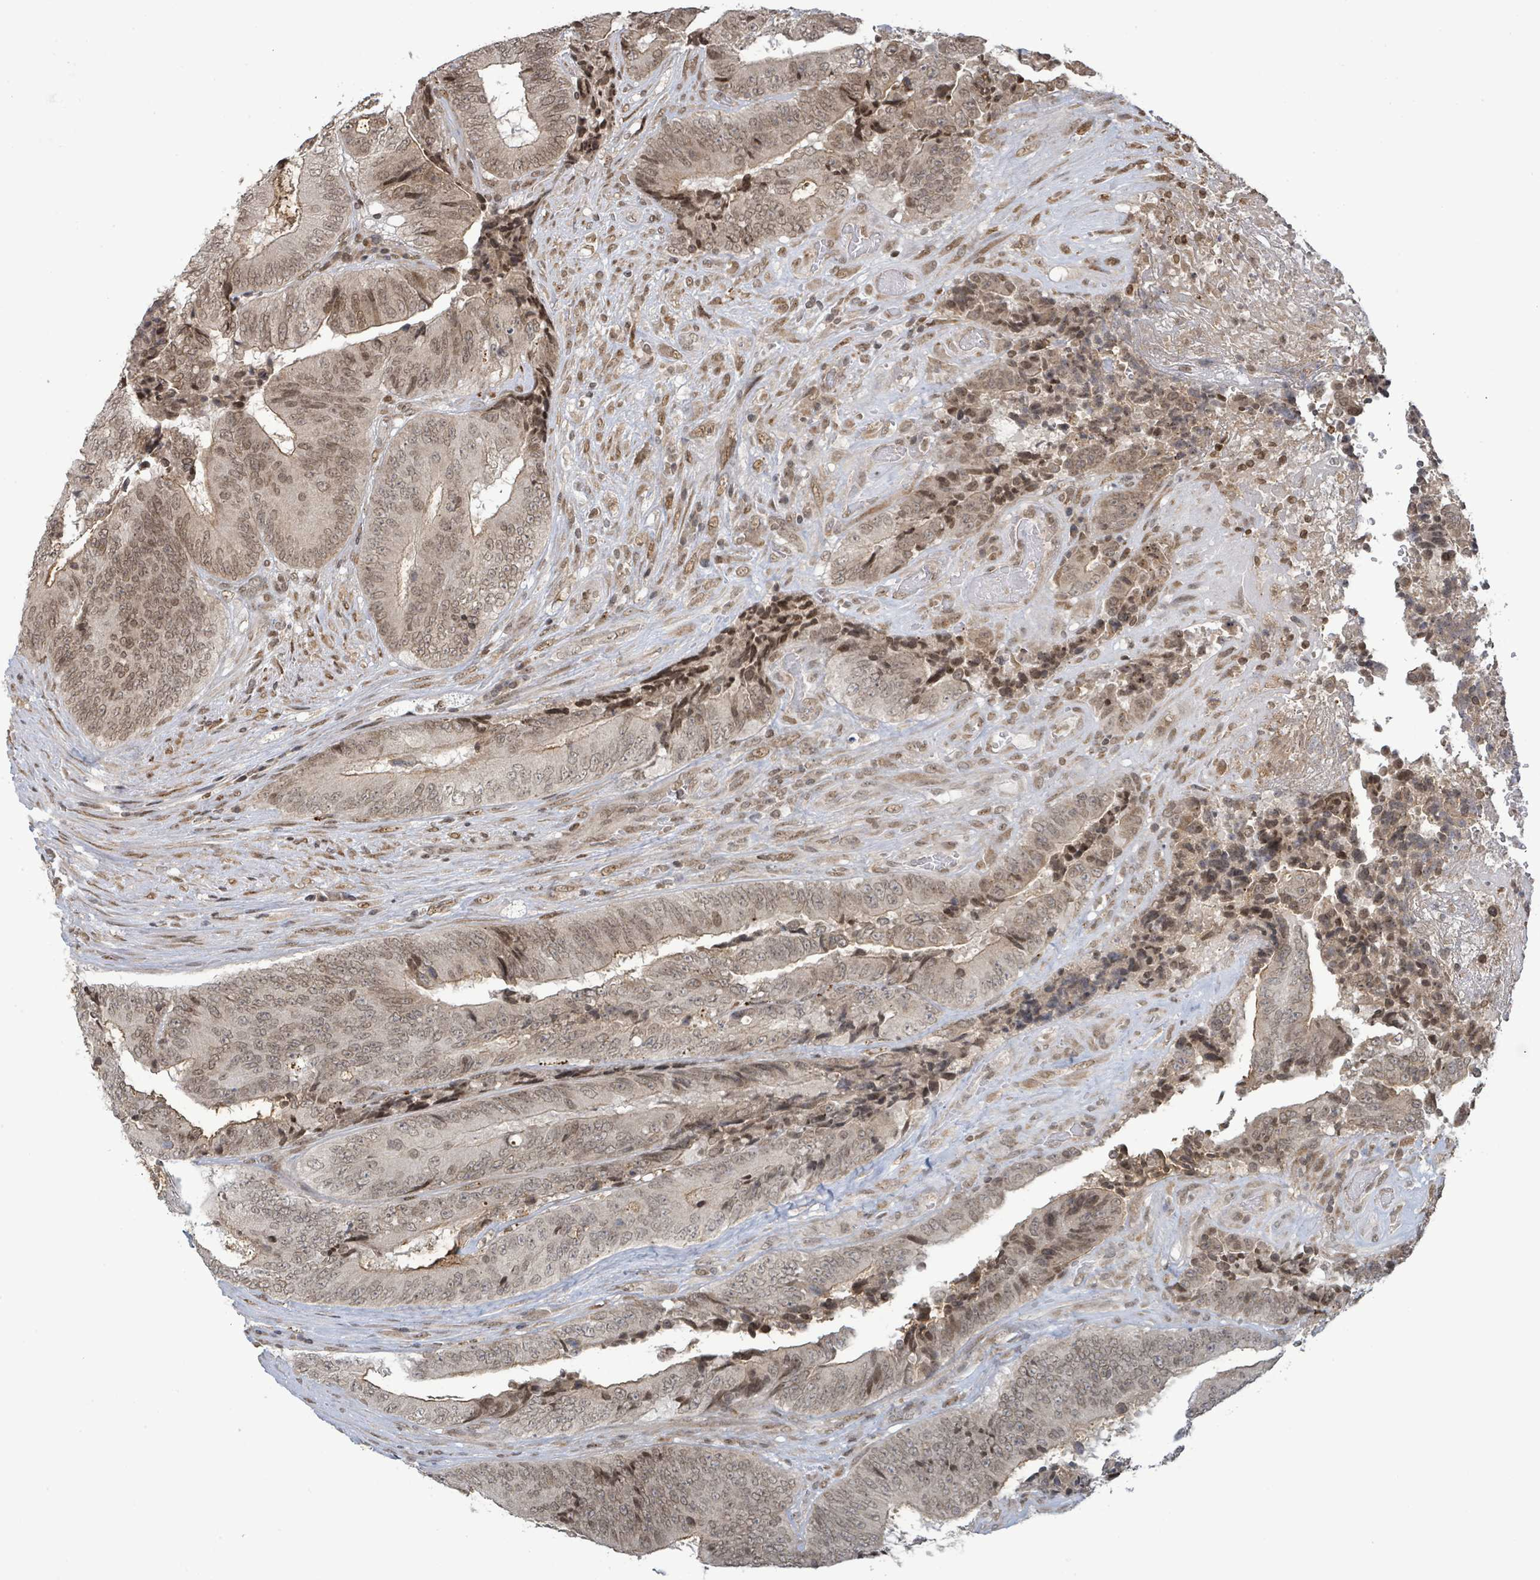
{"staining": {"intensity": "moderate", "quantity": ">75%", "location": "cytoplasmic/membranous,nuclear"}, "tissue": "colorectal cancer", "cell_type": "Tumor cells", "image_type": "cancer", "snomed": [{"axis": "morphology", "description": "Adenocarcinoma, NOS"}, {"axis": "topography", "description": "Rectum"}], "caption": "Colorectal cancer (adenocarcinoma) stained with a protein marker shows moderate staining in tumor cells.", "gene": "SBF2", "patient": {"sex": "male", "age": 72}}